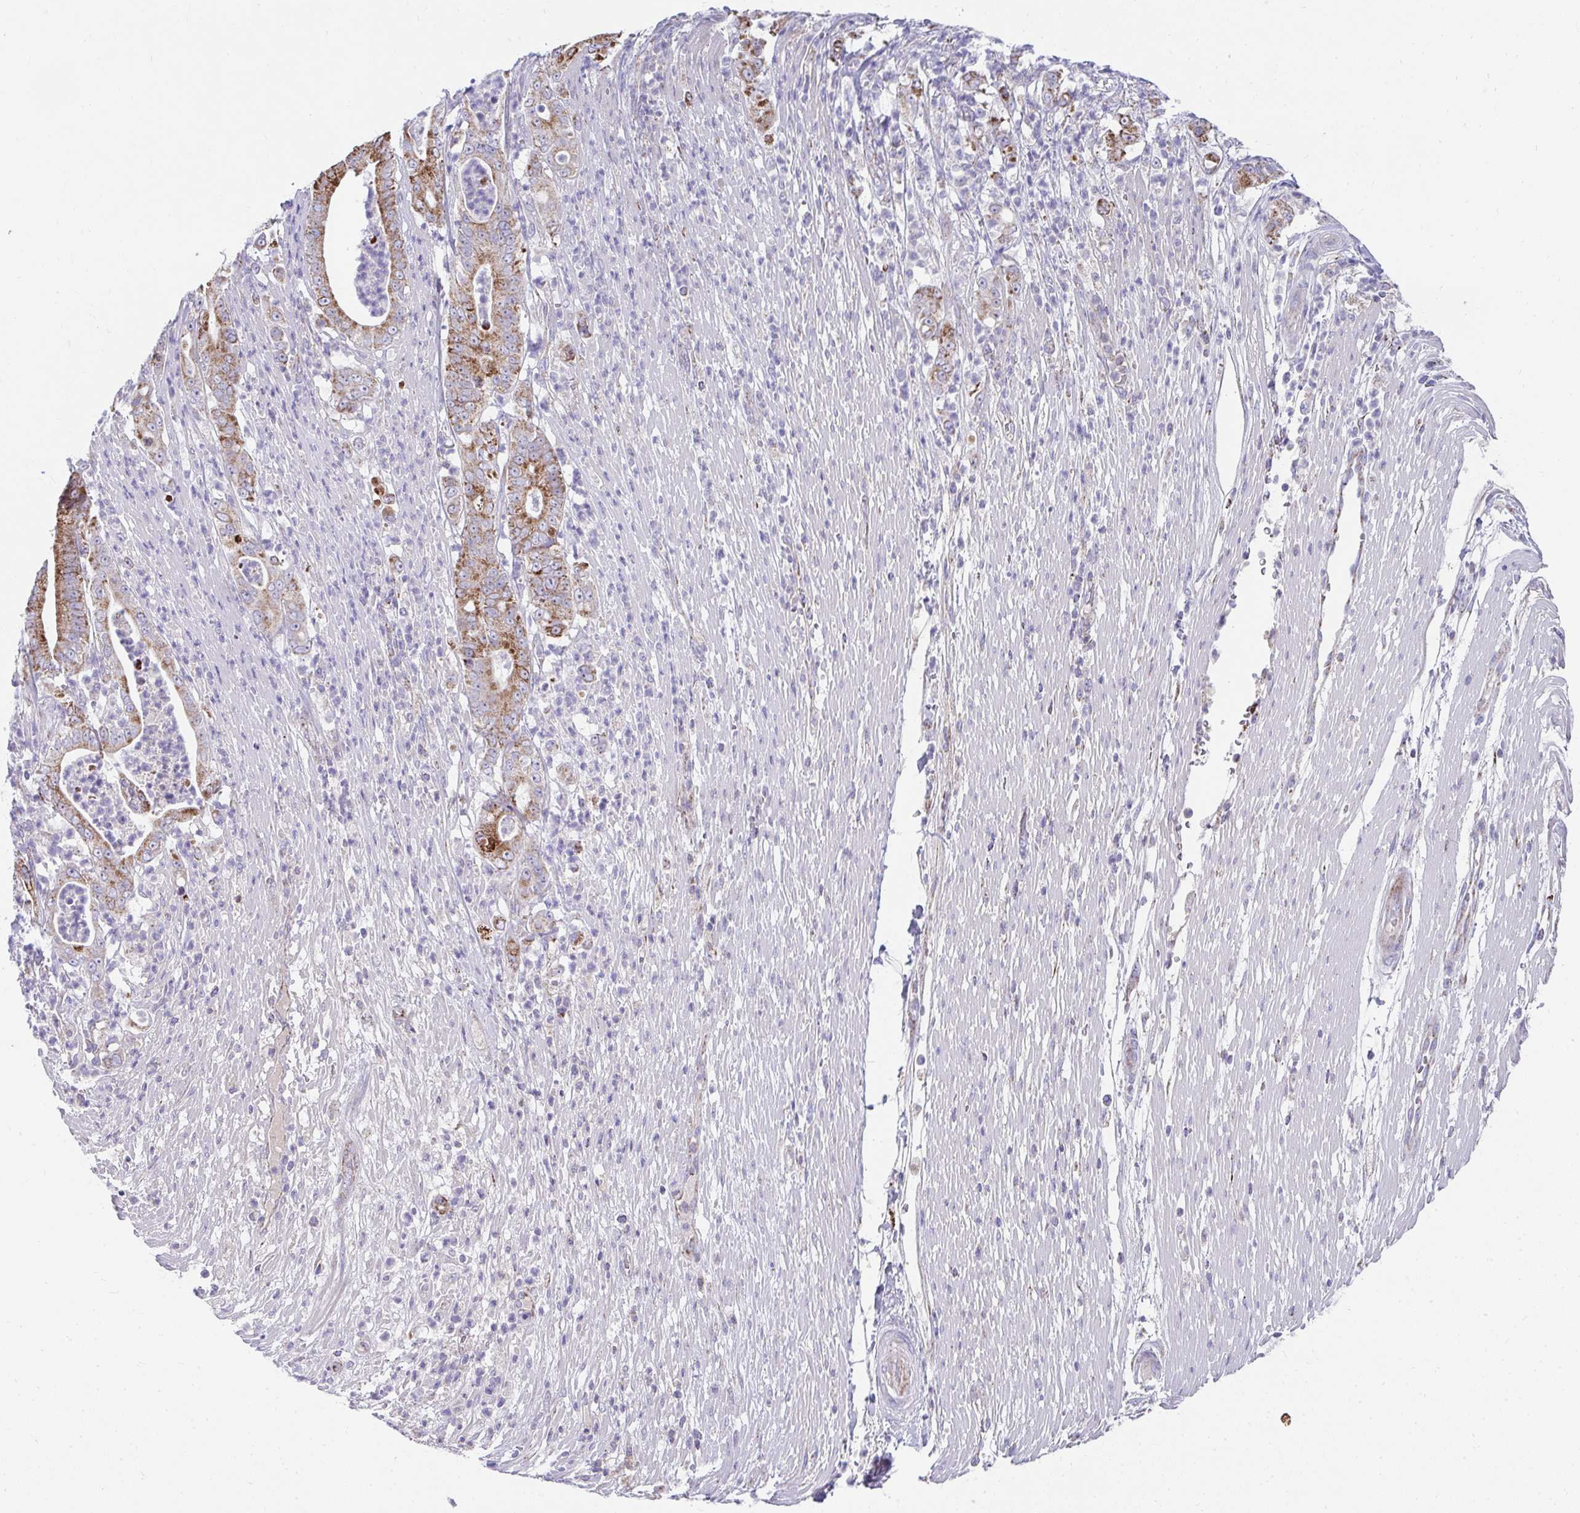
{"staining": {"intensity": "moderate", "quantity": ">75%", "location": "cytoplasmic/membranous"}, "tissue": "pancreatic cancer", "cell_type": "Tumor cells", "image_type": "cancer", "snomed": [{"axis": "morphology", "description": "Adenocarcinoma, NOS"}, {"axis": "topography", "description": "Pancreas"}], "caption": "A brown stain labels moderate cytoplasmic/membranous staining of a protein in human pancreatic cancer tumor cells.", "gene": "PRRG3", "patient": {"sex": "male", "age": 71}}